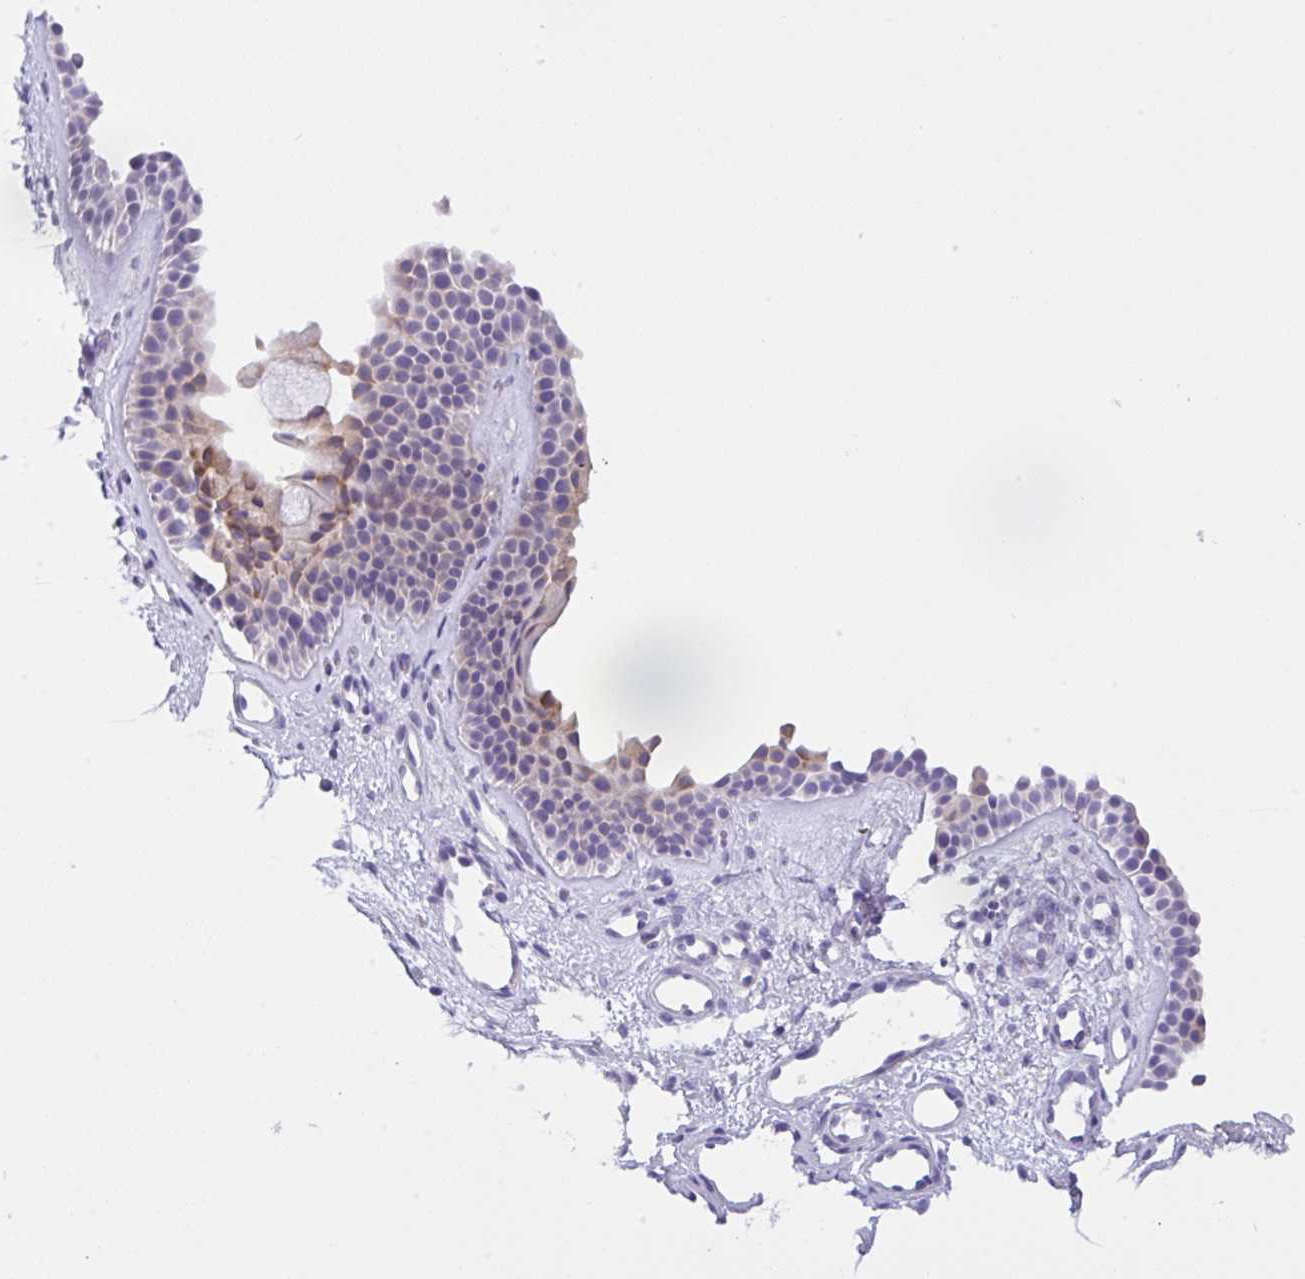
{"staining": {"intensity": "moderate", "quantity": "25%-75%", "location": "cytoplasmic/membranous"}, "tissue": "nasopharynx", "cell_type": "Respiratory epithelial cells", "image_type": "normal", "snomed": [{"axis": "morphology", "description": "Normal tissue, NOS"}, {"axis": "topography", "description": "Nasopharynx"}], "caption": "High-magnification brightfield microscopy of normal nasopharynx stained with DAB (brown) and counterstained with hematoxylin (blue). respiratory epithelial cells exhibit moderate cytoplasmic/membranous positivity is present in approximately25%-75% of cells.", "gene": "TRAF4", "patient": {"sex": "male", "age": 56}}